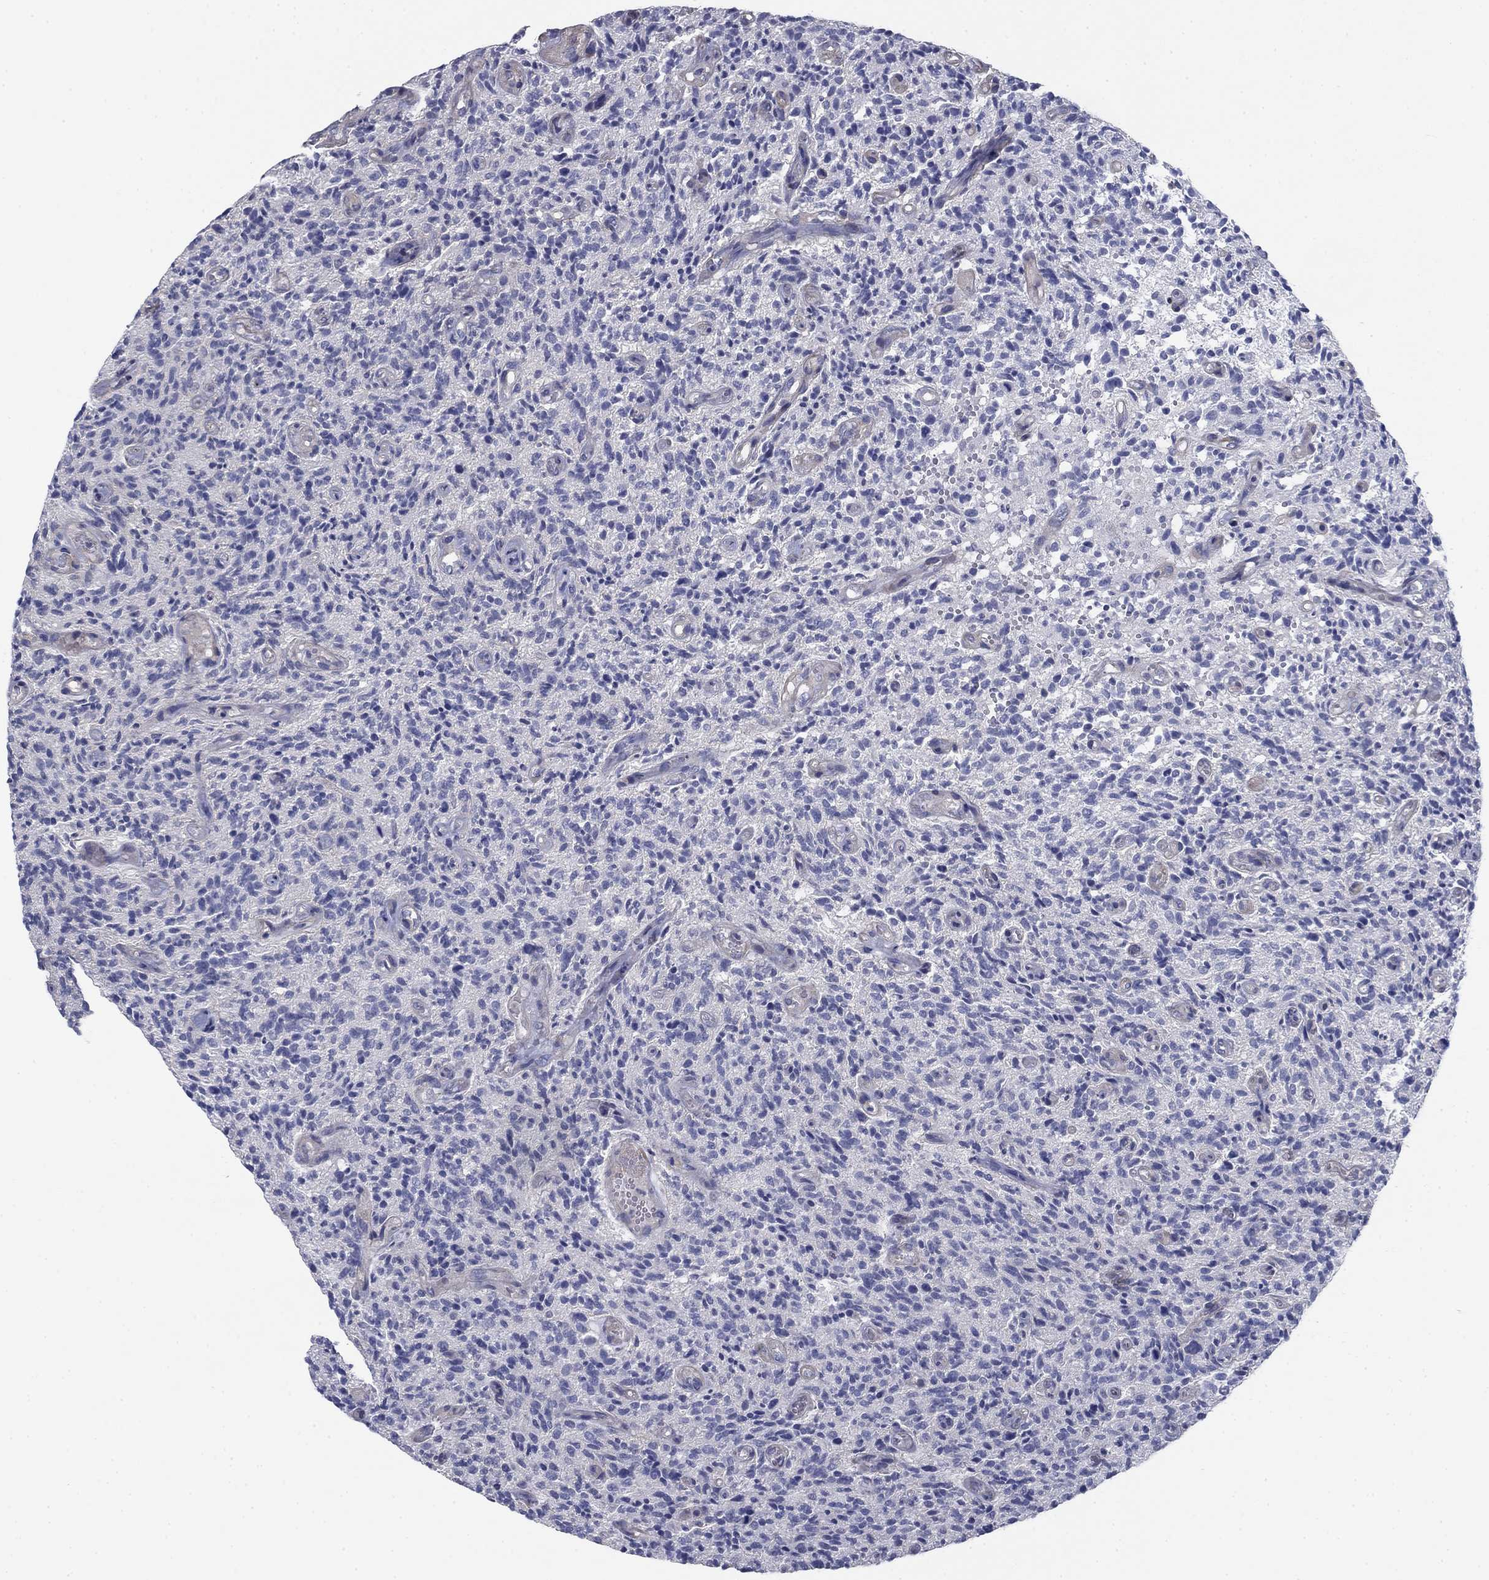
{"staining": {"intensity": "negative", "quantity": "none", "location": "none"}, "tissue": "glioma", "cell_type": "Tumor cells", "image_type": "cancer", "snomed": [{"axis": "morphology", "description": "Glioma, malignant, High grade"}, {"axis": "topography", "description": "Brain"}], "caption": "This image is of glioma stained with immunohistochemistry to label a protein in brown with the nuclei are counter-stained blue. There is no expression in tumor cells.", "gene": "GRK7", "patient": {"sex": "male", "age": 64}}